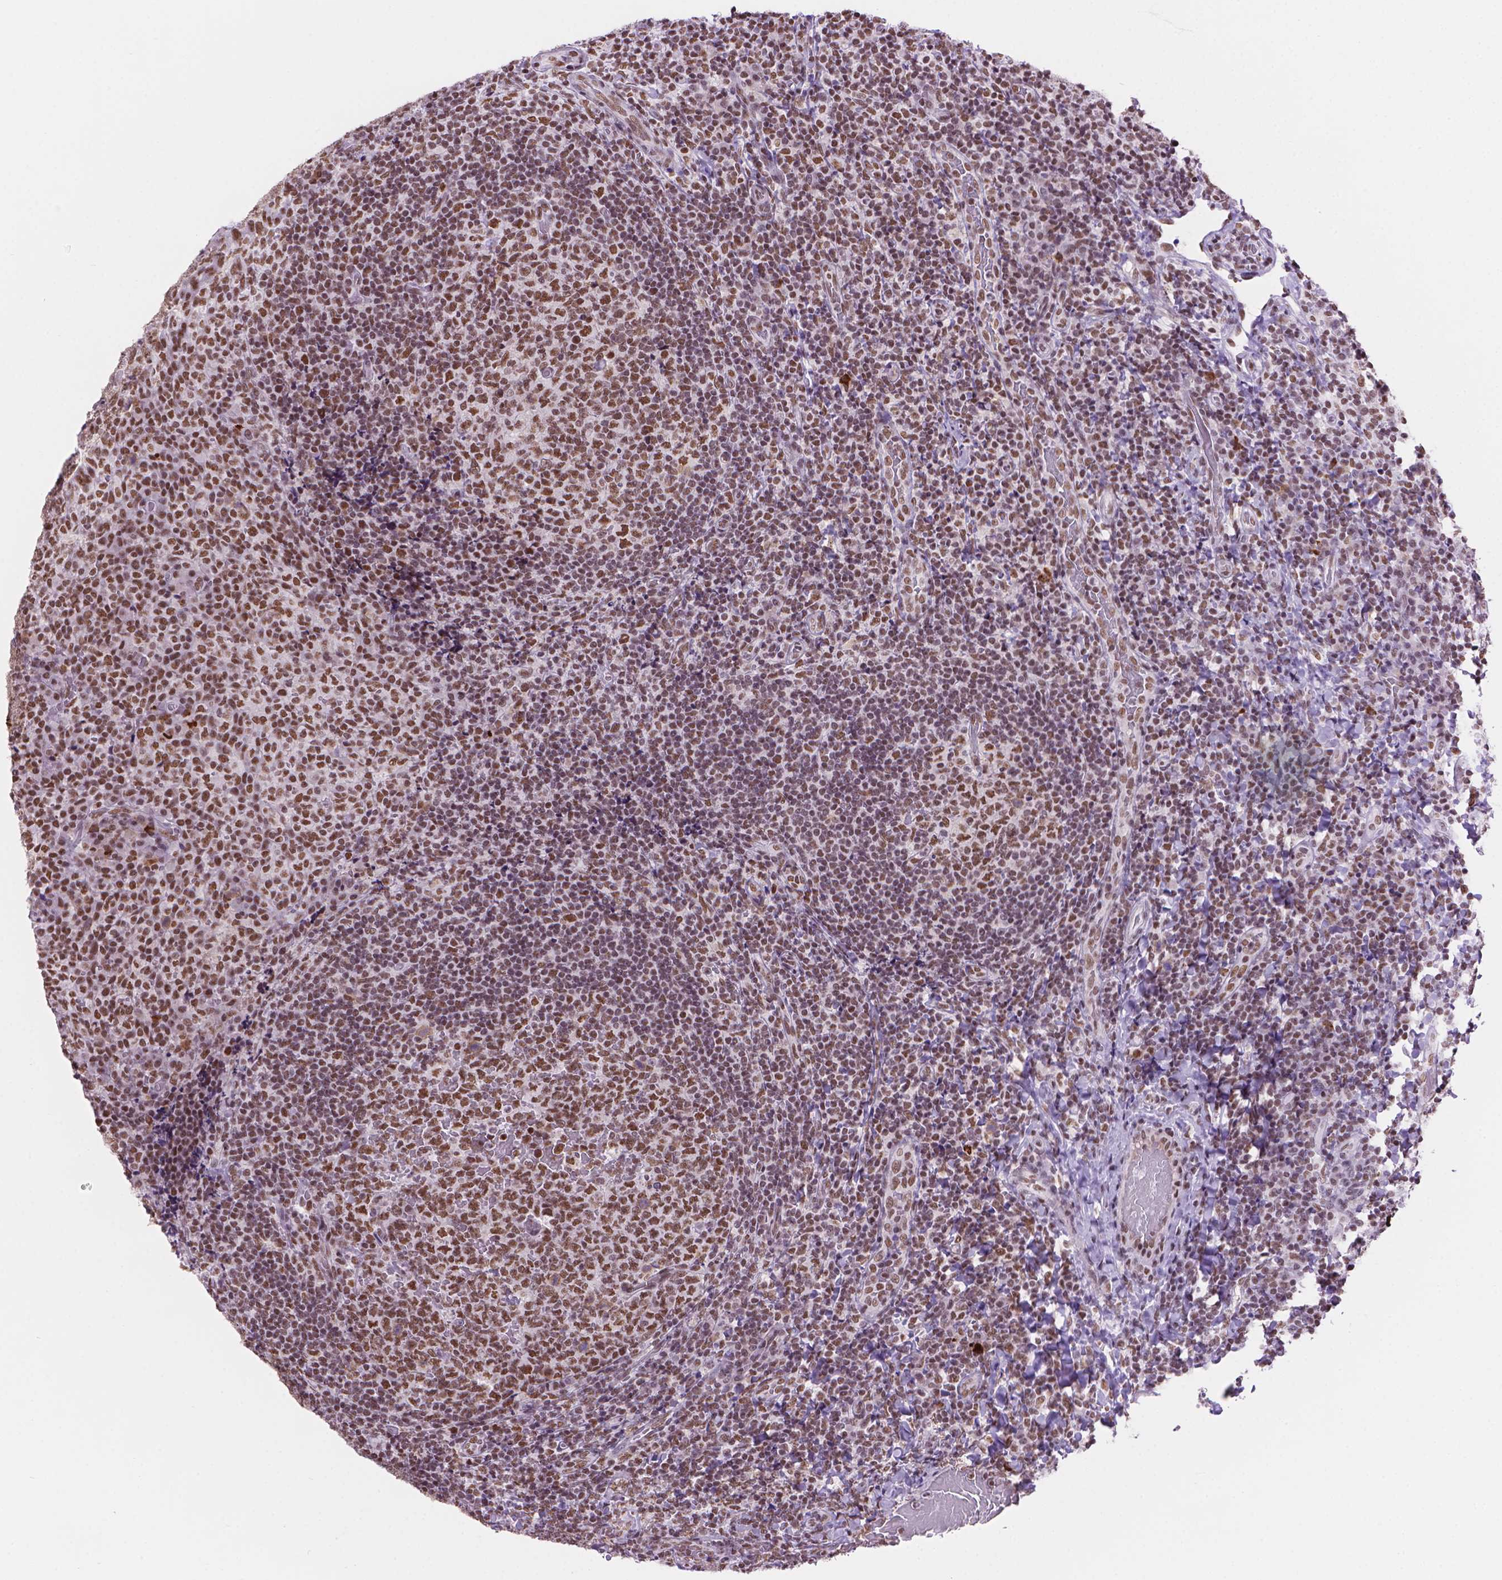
{"staining": {"intensity": "moderate", "quantity": ">75%", "location": "nuclear"}, "tissue": "tonsil", "cell_type": "Germinal center cells", "image_type": "normal", "snomed": [{"axis": "morphology", "description": "Normal tissue, NOS"}, {"axis": "topography", "description": "Tonsil"}], "caption": "There is medium levels of moderate nuclear positivity in germinal center cells of unremarkable tonsil, as demonstrated by immunohistochemical staining (brown color).", "gene": "RPA4", "patient": {"sex": "male", "age": 17}}